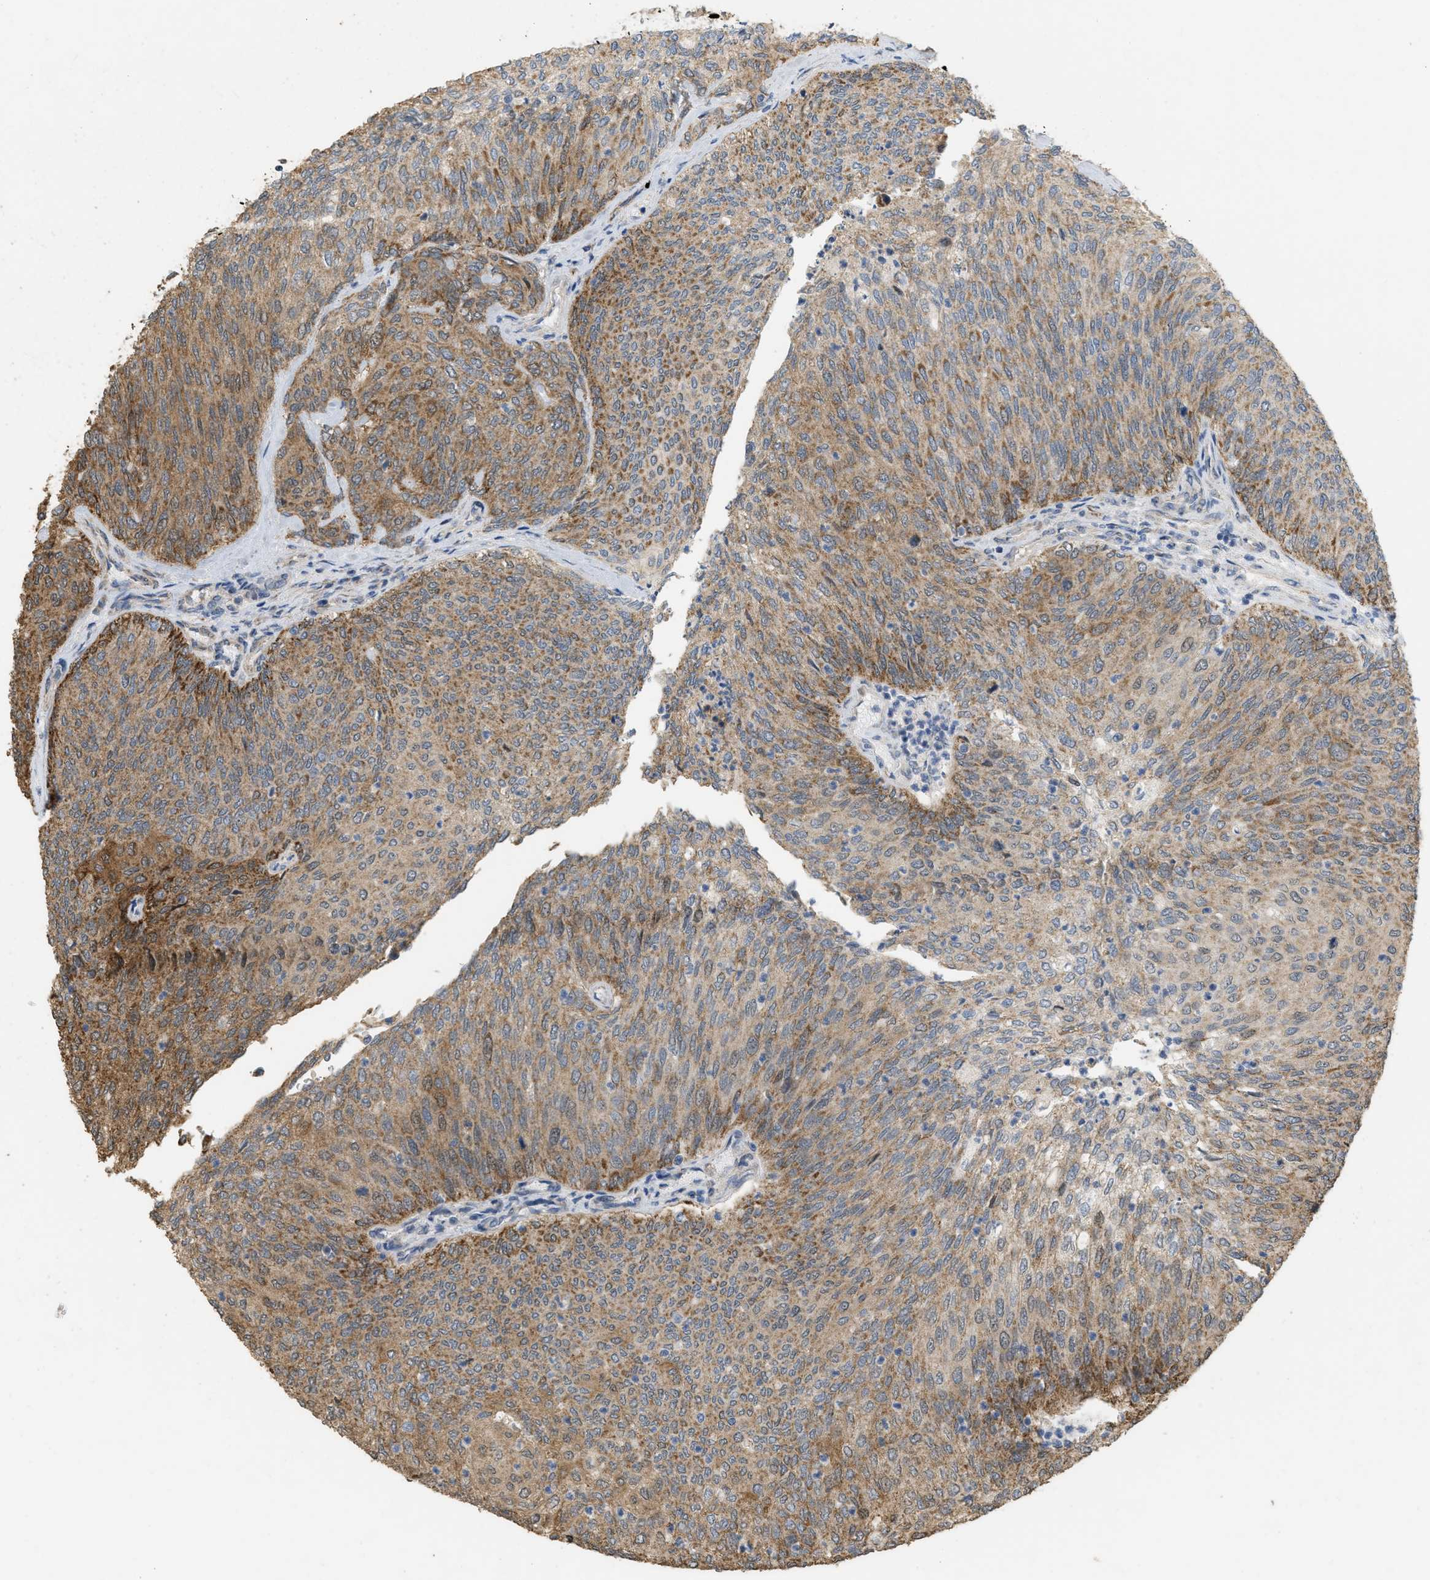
{"staining": {"intensity": "moderate", "quantity": ">75%", "location": "cytoplasmic/membranous"}, "tissue": "urothelial cancer", "cell_type": "Tumor cells", "image_type": "cancer", "snomed": [{"axis": "morphology", "description": "Urothelial carcinoma, Low grade"}, {"axis": "topography", "description": "Urinary bladder"}], "caption": "Immunohistochemical staining of human low-grade urothelial carcinoma demonstrates moderate cytoplasmic/membranous protein positivity in about >75% of tumor cells. Using DAB (brown) and hematoxylin (blue) stains, captured at high magnification using brightfield microscopy.", "gene": "KCNA4", "patient": {"sex": "female", "age": 79}}